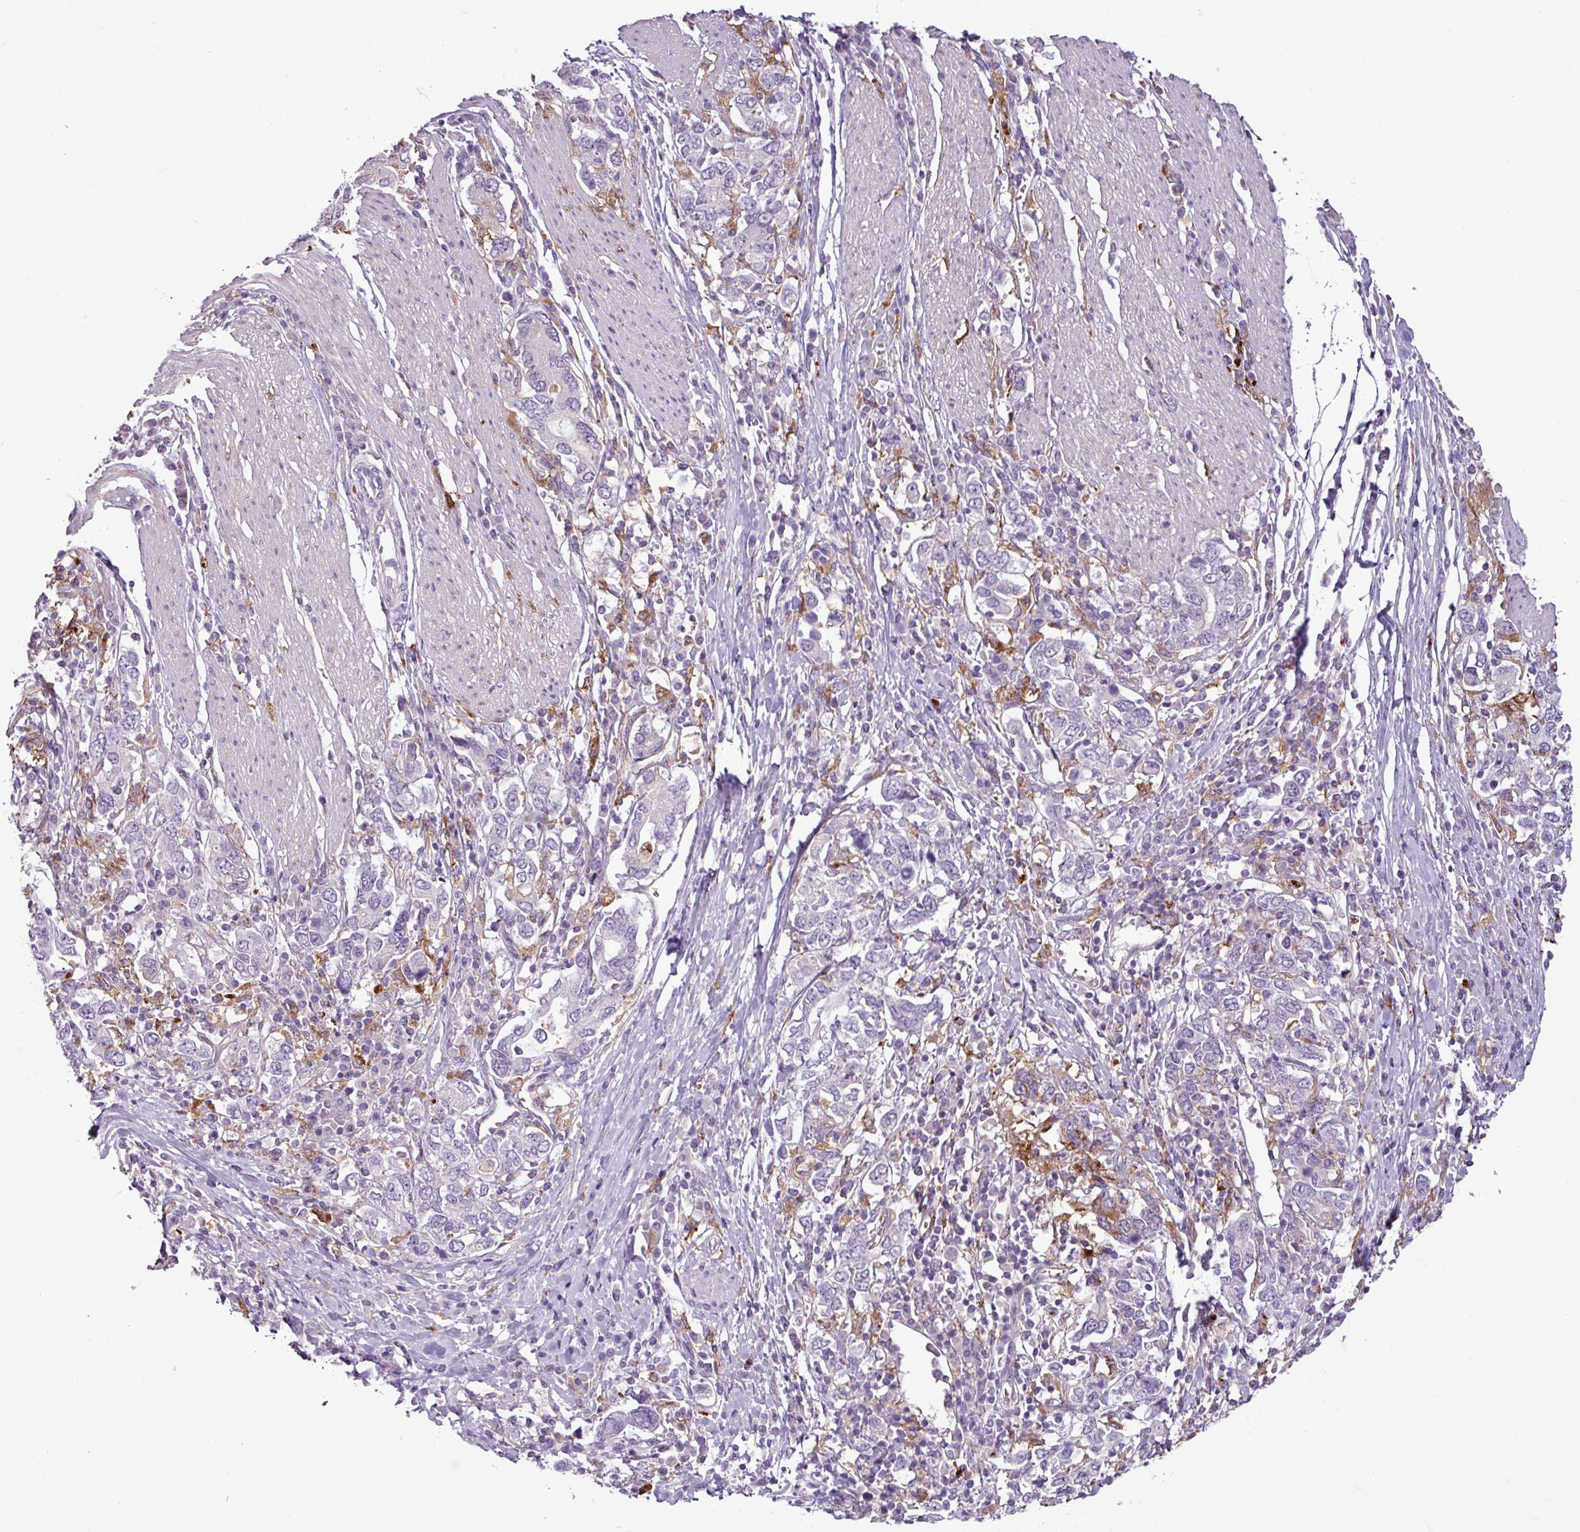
{"staining": {"intensity": "negative", "quantity": "none", "location": "none"}, "tissue": "stomach cancer", "cell_type": "Tumor cells", "image_type": "cancer", "snomed": [{"axis": "morphology", "description": "Adenocarcinoma, NOS"}, {"axis": "topography", "description": "Stomach, upper"}, {"axis": "topography", "description": "Stomach"}], "caption": "Immunohistochemistry image of human adenocarcinoma (stomach) stained for a protein (brown), which shows no positivity in tumor cells. The staining was performed using DAB (3,3'-diaminobenzidine) to visualize the protein expression in brown, while the nuclei were stained in blue with hematoxylin (Magnification: 20x).", "gene": "C9orf24", "patient": {"sex": "male", "age": 62}}